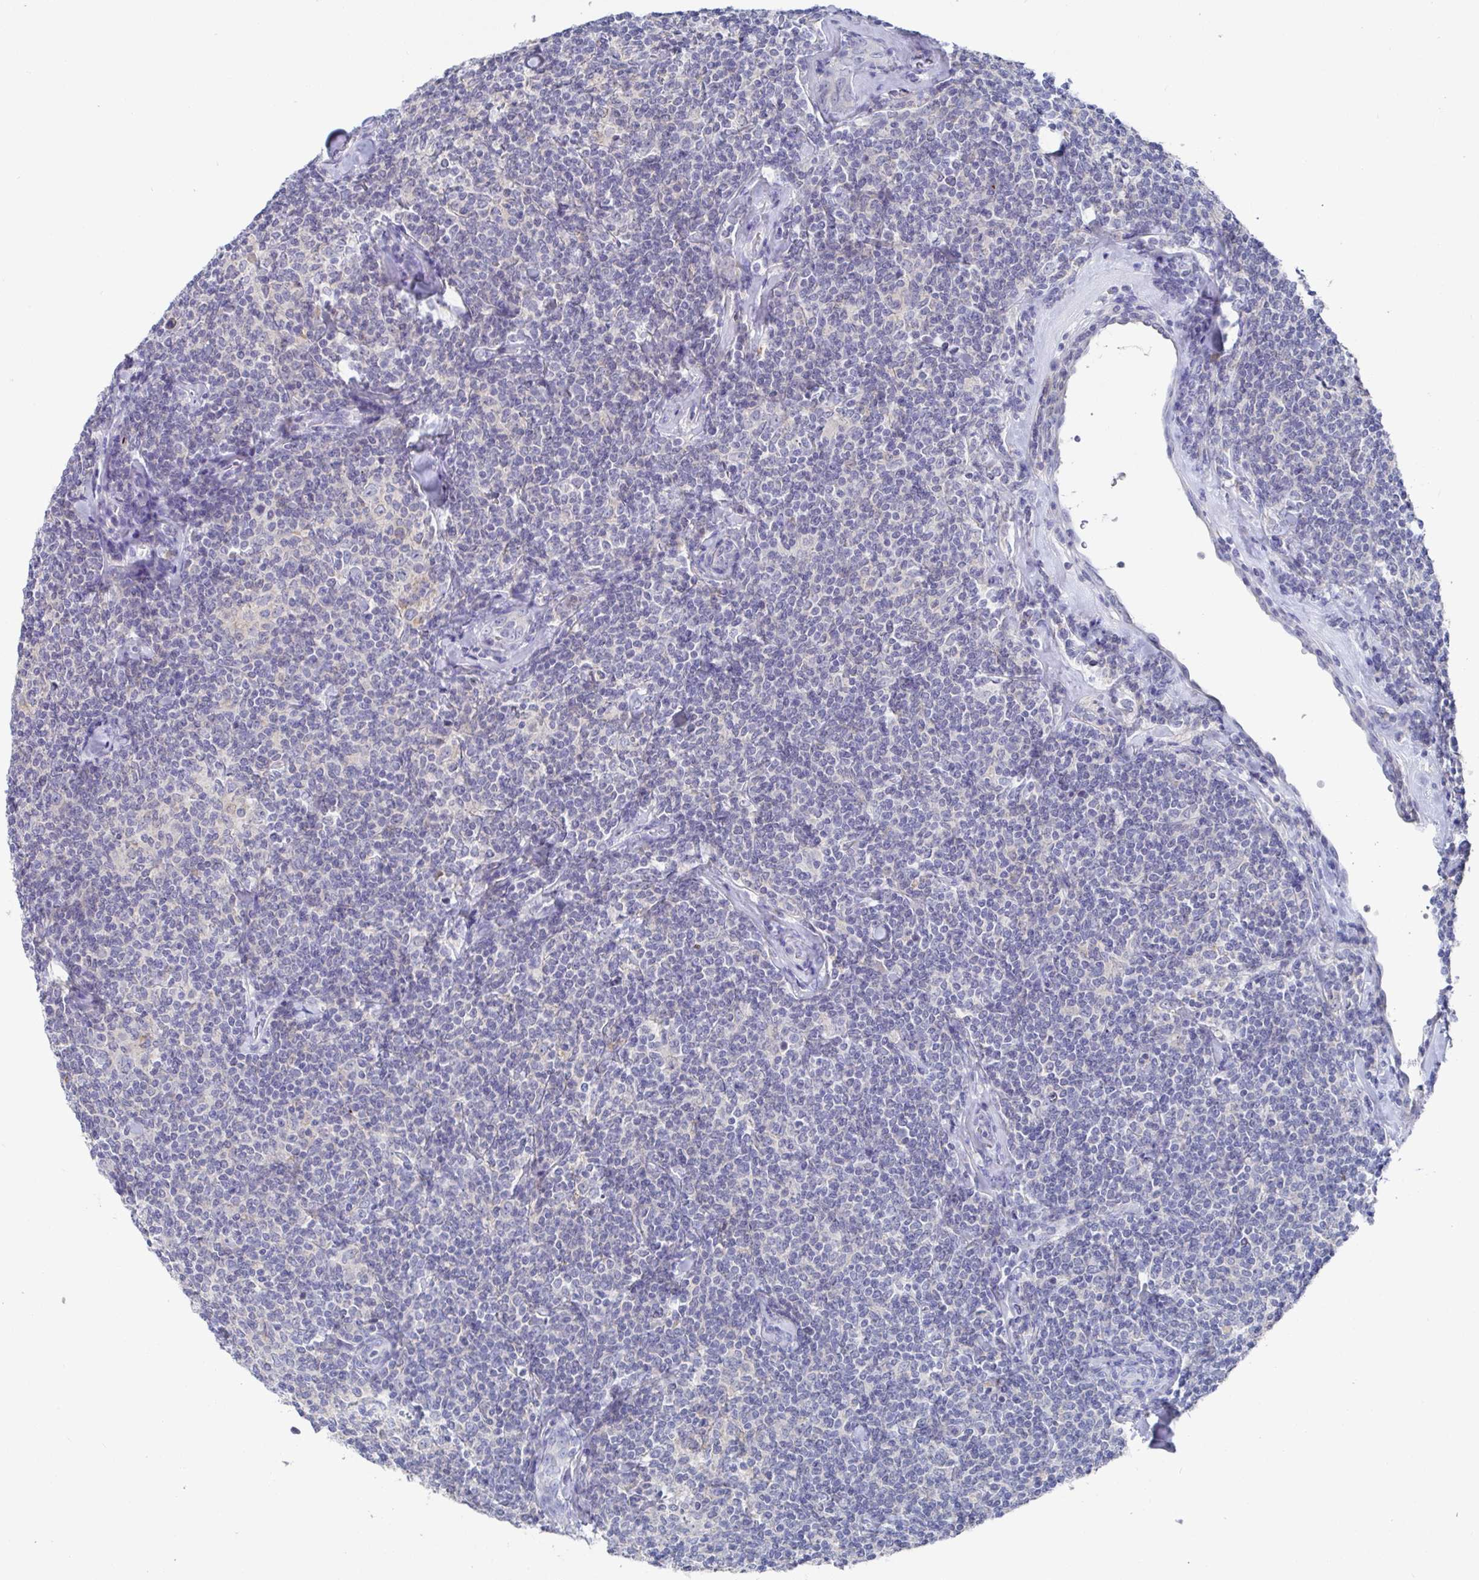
{"staining": {"intensity": "negative", "quantity": "none", "location": "none"}, "tissue": "lymphoma", "cell_type": "Tumor cells", "image_type": "cancer", "snomed": [{"axis": "morphology", "description": "Malignant lymphoma, non-Hodgkin's type, Low grade"}, {"axis": "topography", "description": "Lymph node"}], "caption": "Tumor cells show no significant expression in low-grade malignant lymphoma, non-Hodgkin's type.", "gene": "GPR148", "patient": {"sex": "female", "age": 56}}